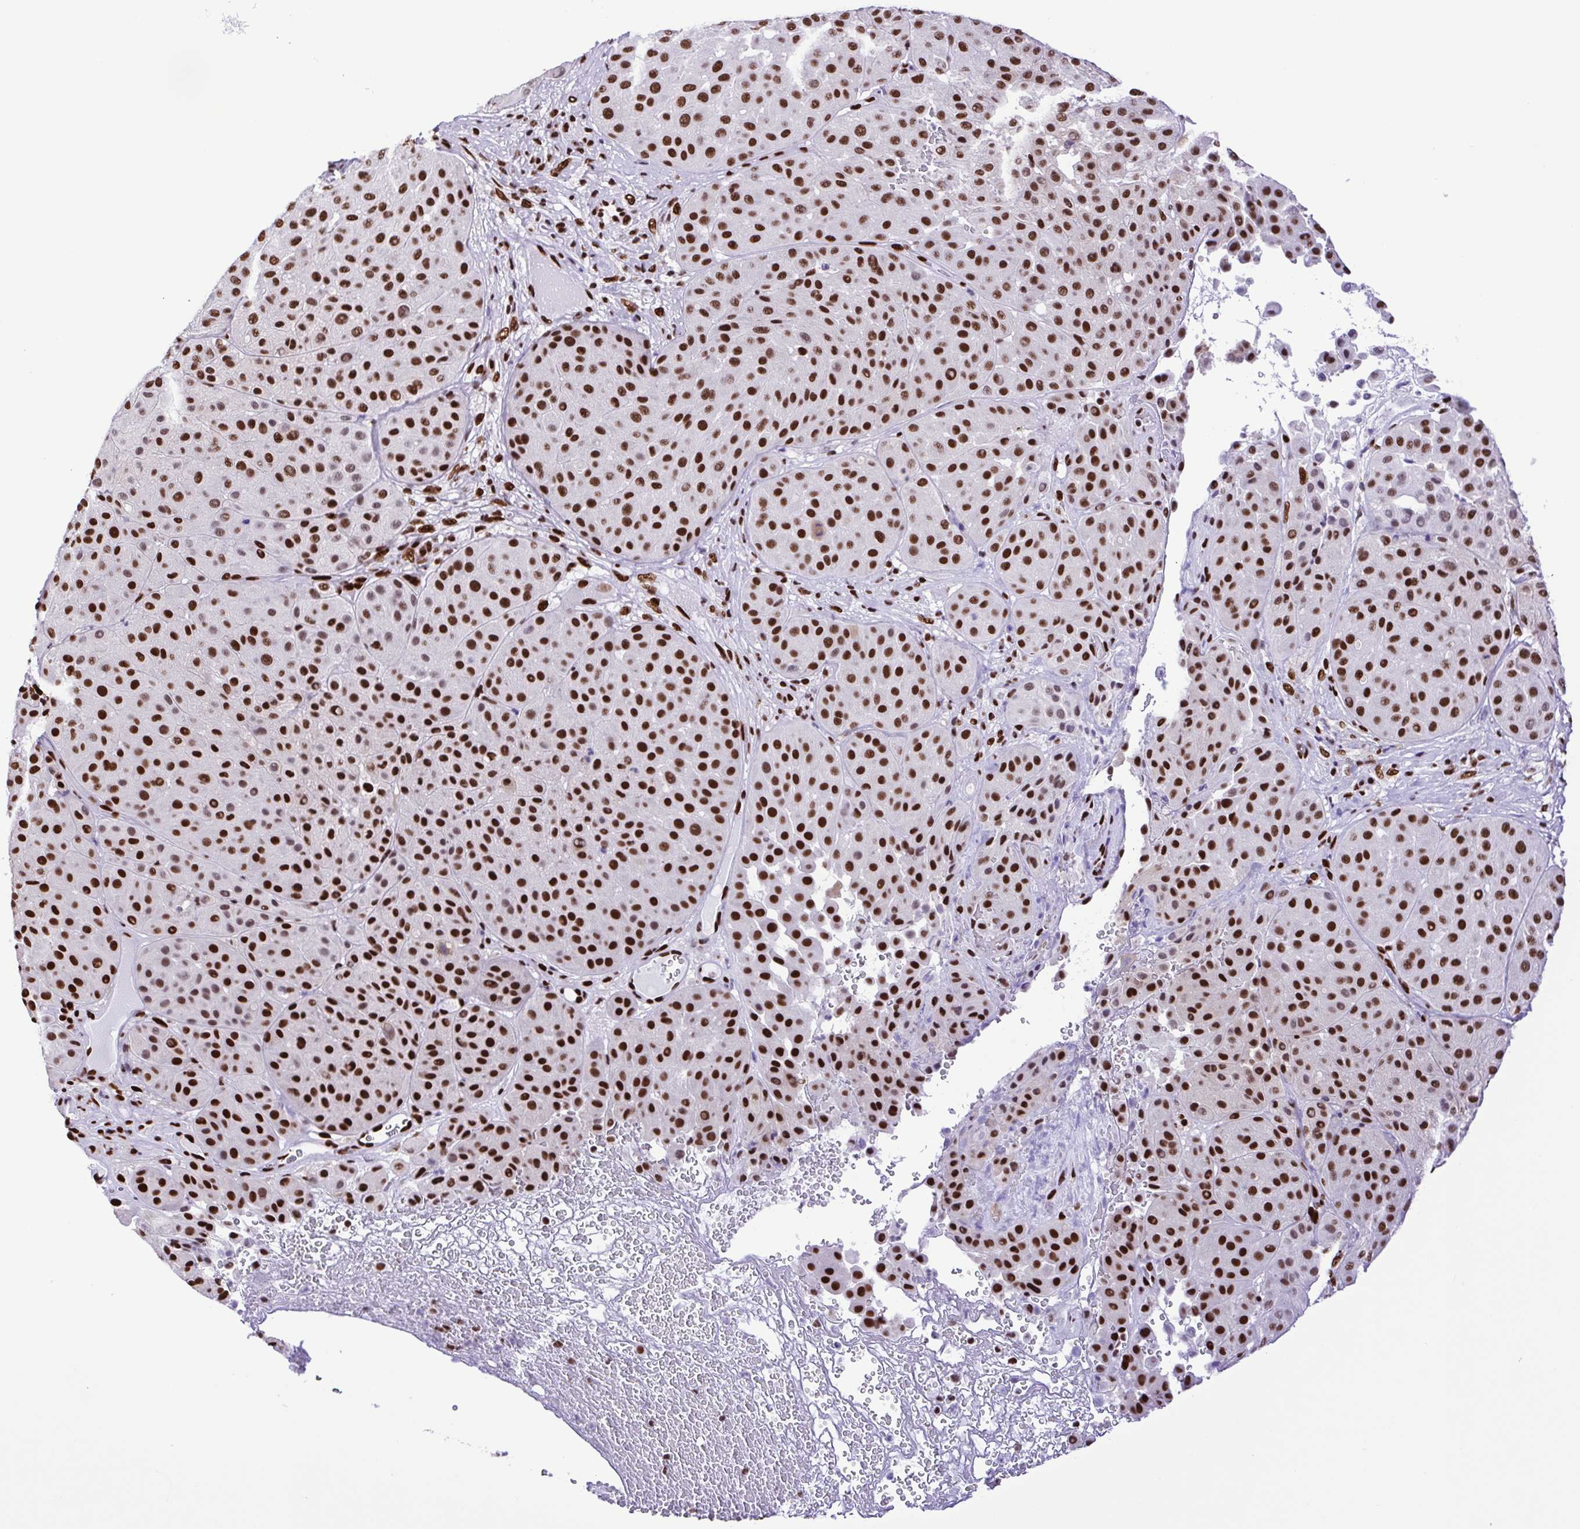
{"staining": {"intensity": "strong", "quantity": ">75%", "location": "nuclear"}, "tissue": "melanoma", "cell_type": "Tumor cells", "image_type": "cancer", "snomed": [{"axis": "morphology", "description": "Malignant melanoma, Metastatic site"}, {"axis": "topography", "description": "Smooth muscle"}], "caption": "Human melanoma stained with a brown dye exhibits strong nuclear positive positivity in approximately >75% of tumor cells.", "gene": "TRIM28", "patient": {"sex": "male", "age": 41}}